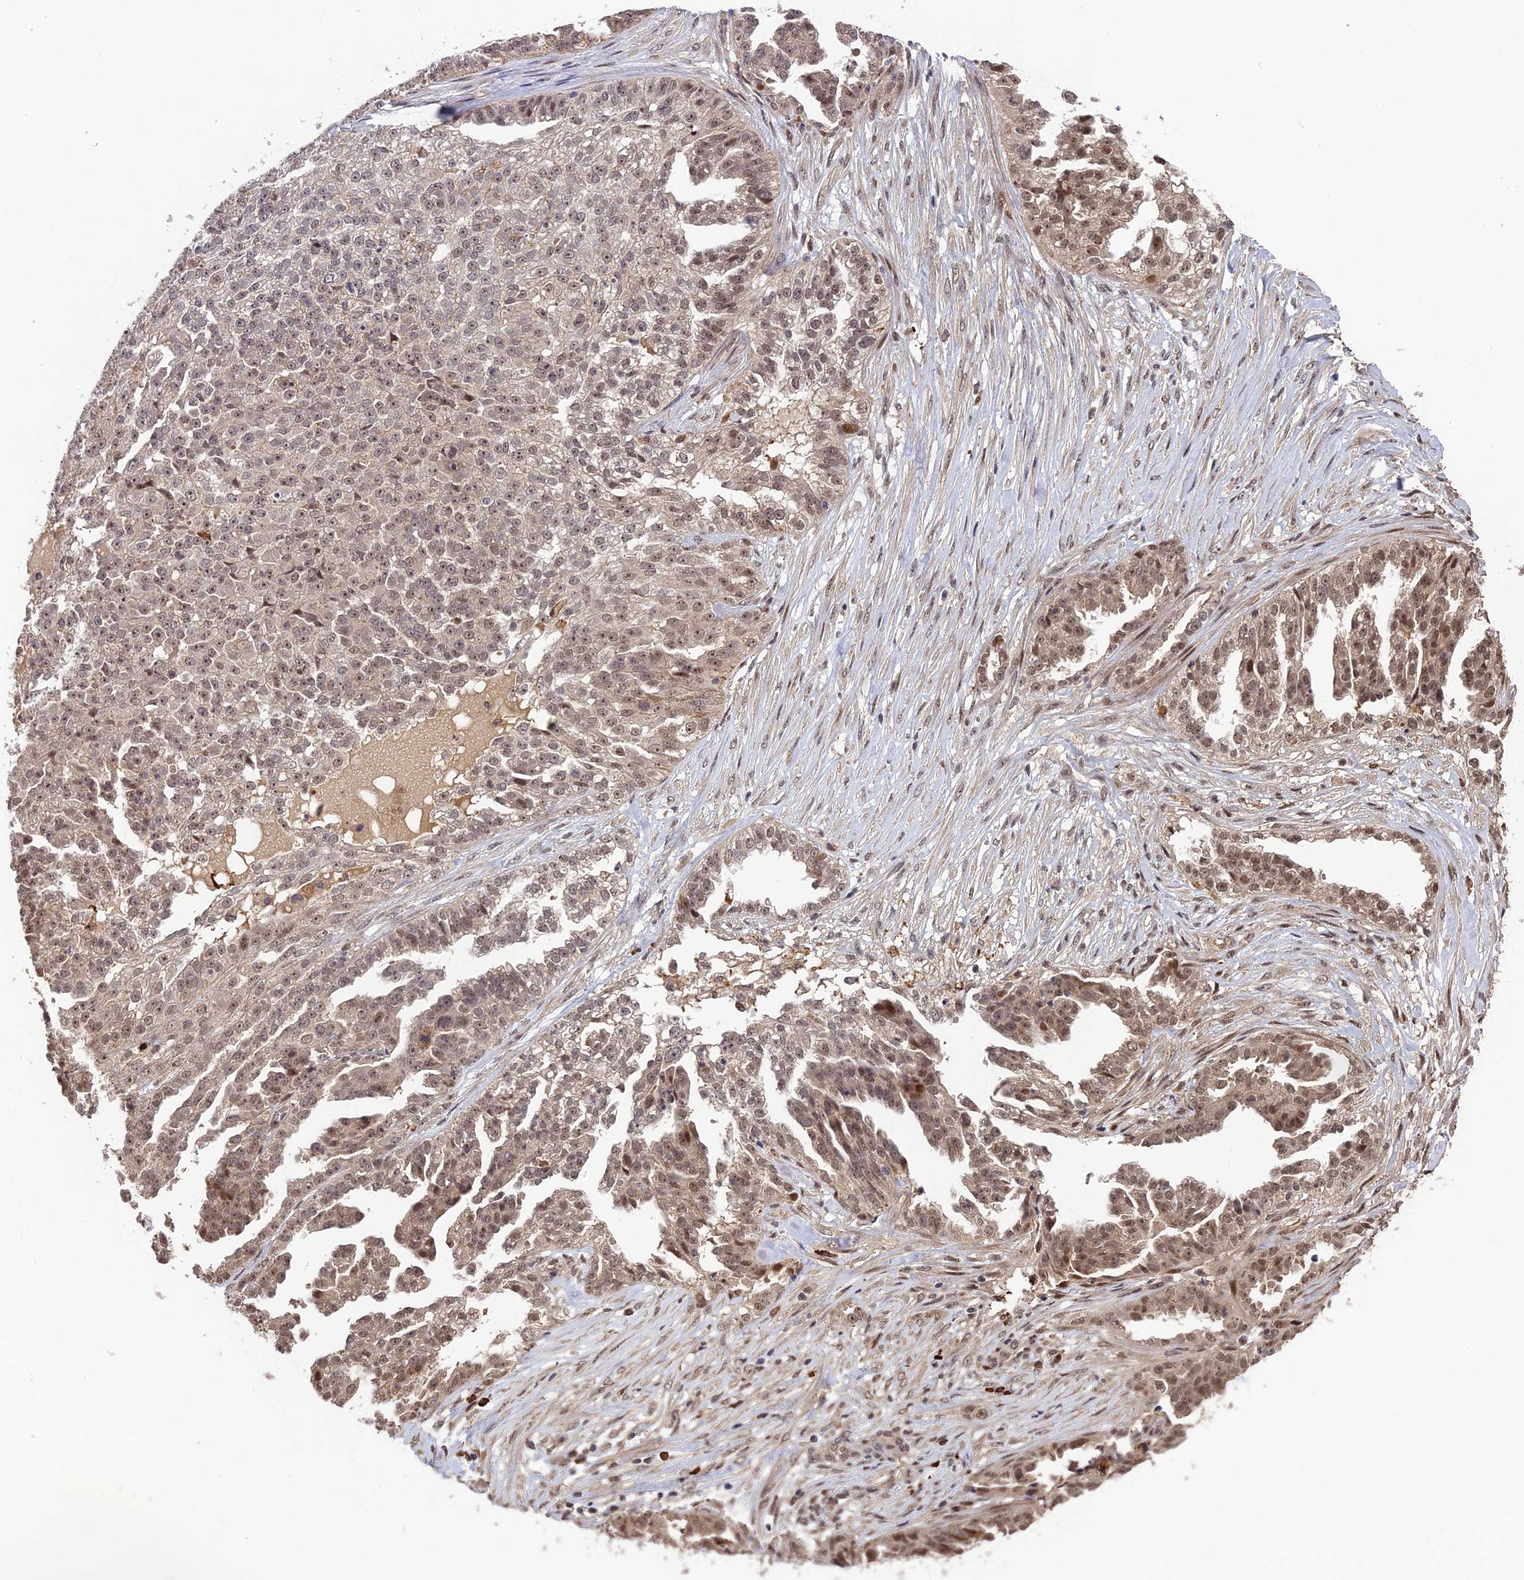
{"staining": {"intensity": "moderate", "quantity": "25%-75%", "location": "nuclear"}, "tissue": "ovarian cancer", "cell_type": "Tumor cells", "image_type": "cancer", "snomed": [{"axis": "morphology", "description": "Cystadenocarcinoma, serous, NOS"}, {"axis": "topography", "description": "Ovary"}], "caption": "Ovarian cancer (serous cystadenocarcinoma) was stained to show a protein in brown. There is medium levels of moderate nuclear expression in approximately 25%-75% of tumor cells.", "gene": "OSBPL1A", "patient": {"sex": "female", "age": 58}}